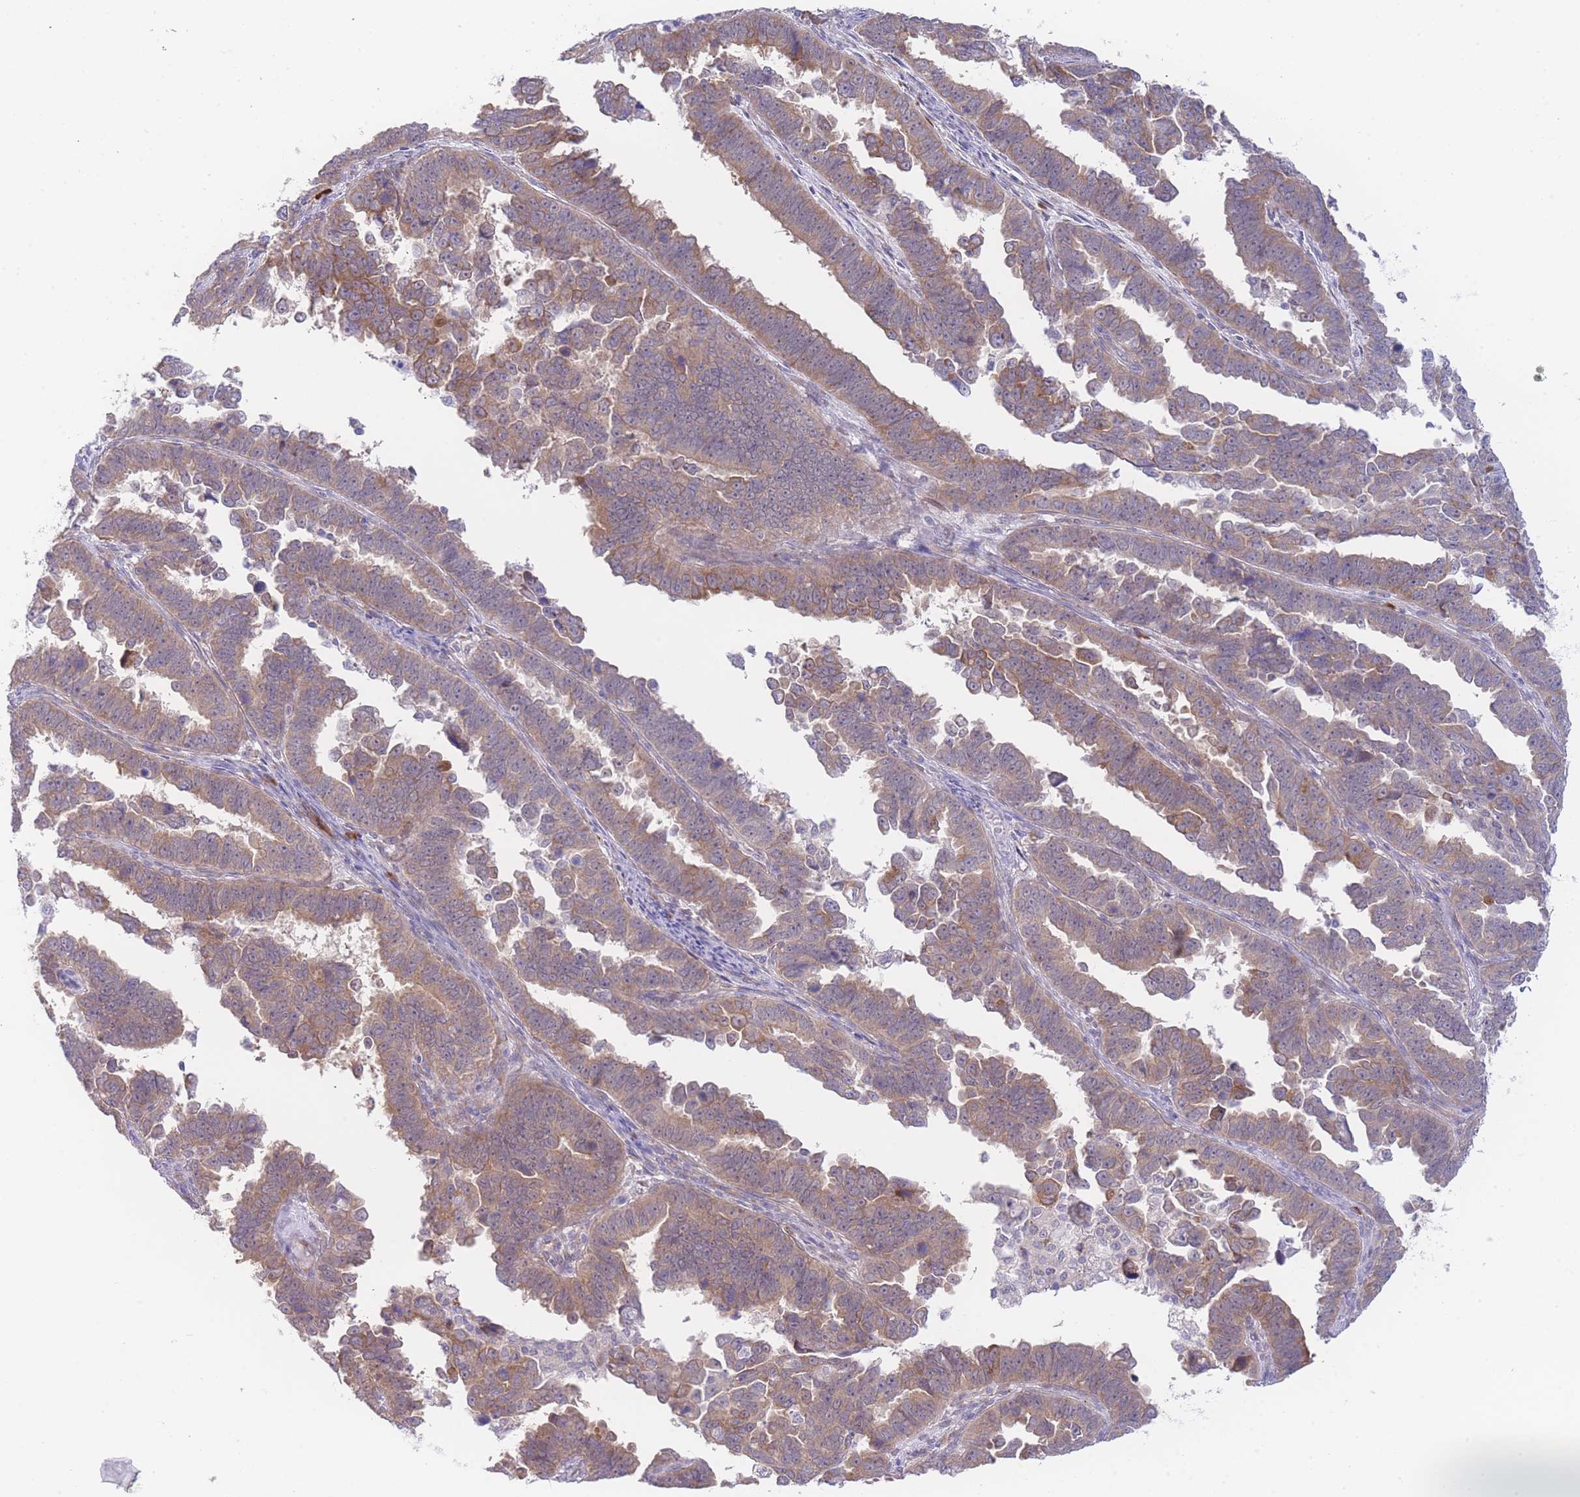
{"staining": {"intensity": "weak", "quantity": ">75%", "location": "cytoplasmic/membranous"}, "tissue": "endometrial cancer", "cell_type": "Tumor cells", "image_type": "cancer", "snomed": [{"axis": "morphology", "description": "Adenocarcinoma, NOS"}, {"axis": "topography", "description": "Endometrium"}], "caption": "Immunohistochemical staining of endometrial cancer shows weak cytoplasmic/membranous protein positivity in approximately >75% of tumor cells. The protein is stained brown, and the nuclei are stained in blue (DAB IHC with brightfield microscopy, high magnification).", "gene": "ZNF510", "patient": {"sex": "female", "age": 75}}